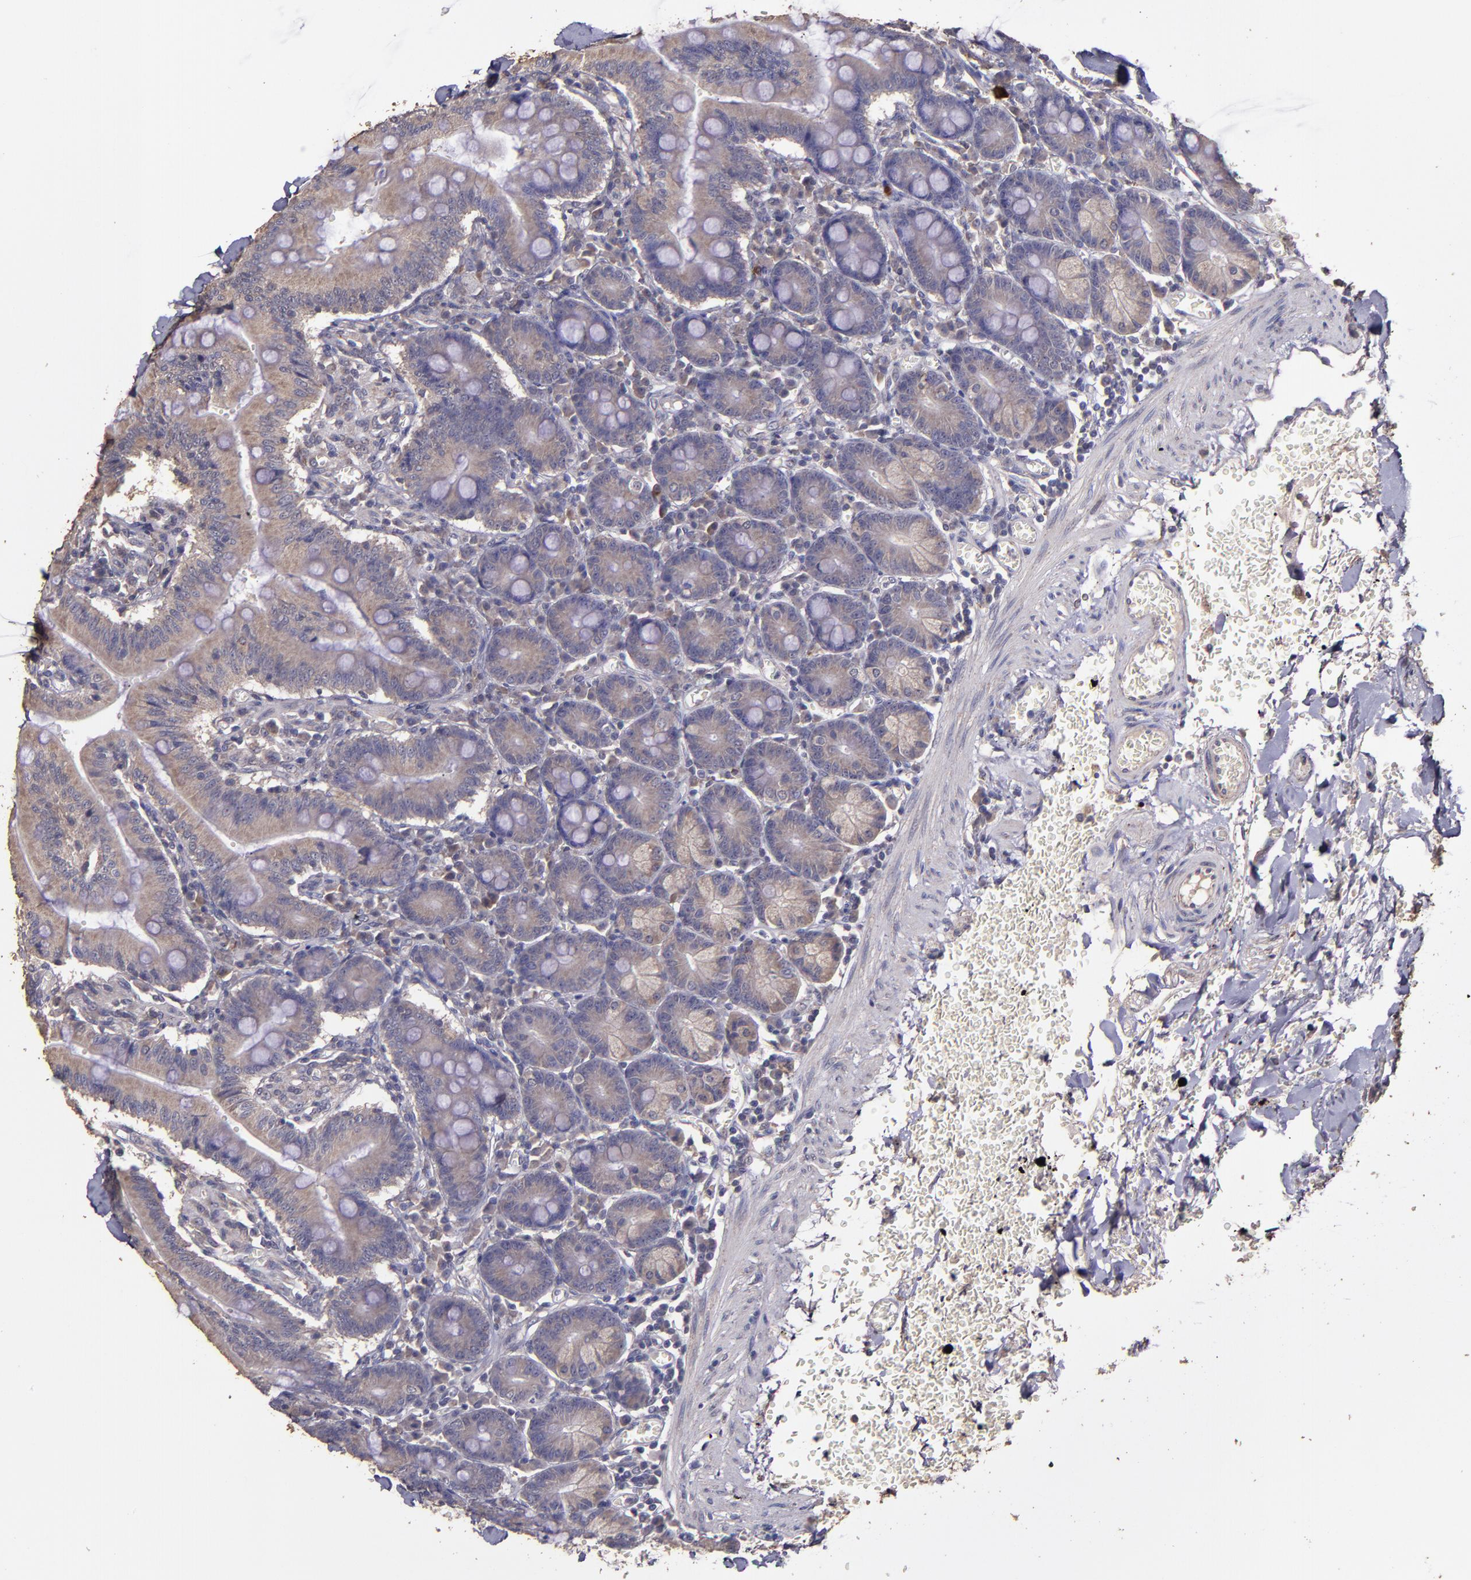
{"staining": {"intensity": "weak", "quantity": ">75%", "location": "cytoplasmic/membranous"}, "tissue": "small intestine", "cell_type": "Glandular cells", "image_type": "normal", "snomed": [{"axis": "morphology", "description": "Normal tissue, NOS"}, {"axis": "topography", "description": "Small intestine"}], "caption": "Immunohistochemical staining of normal human small intestine displays >75% levels of weak cytoplasmic/membranous protein positivity in about >75% of glandular cells. The staining was performed using DAB, with brown indicating positive protein expression. Nuclei are stained blue with hematoxylin.", "gene": "HECTD1", "patient": {"sex": "male", "age": 71}}